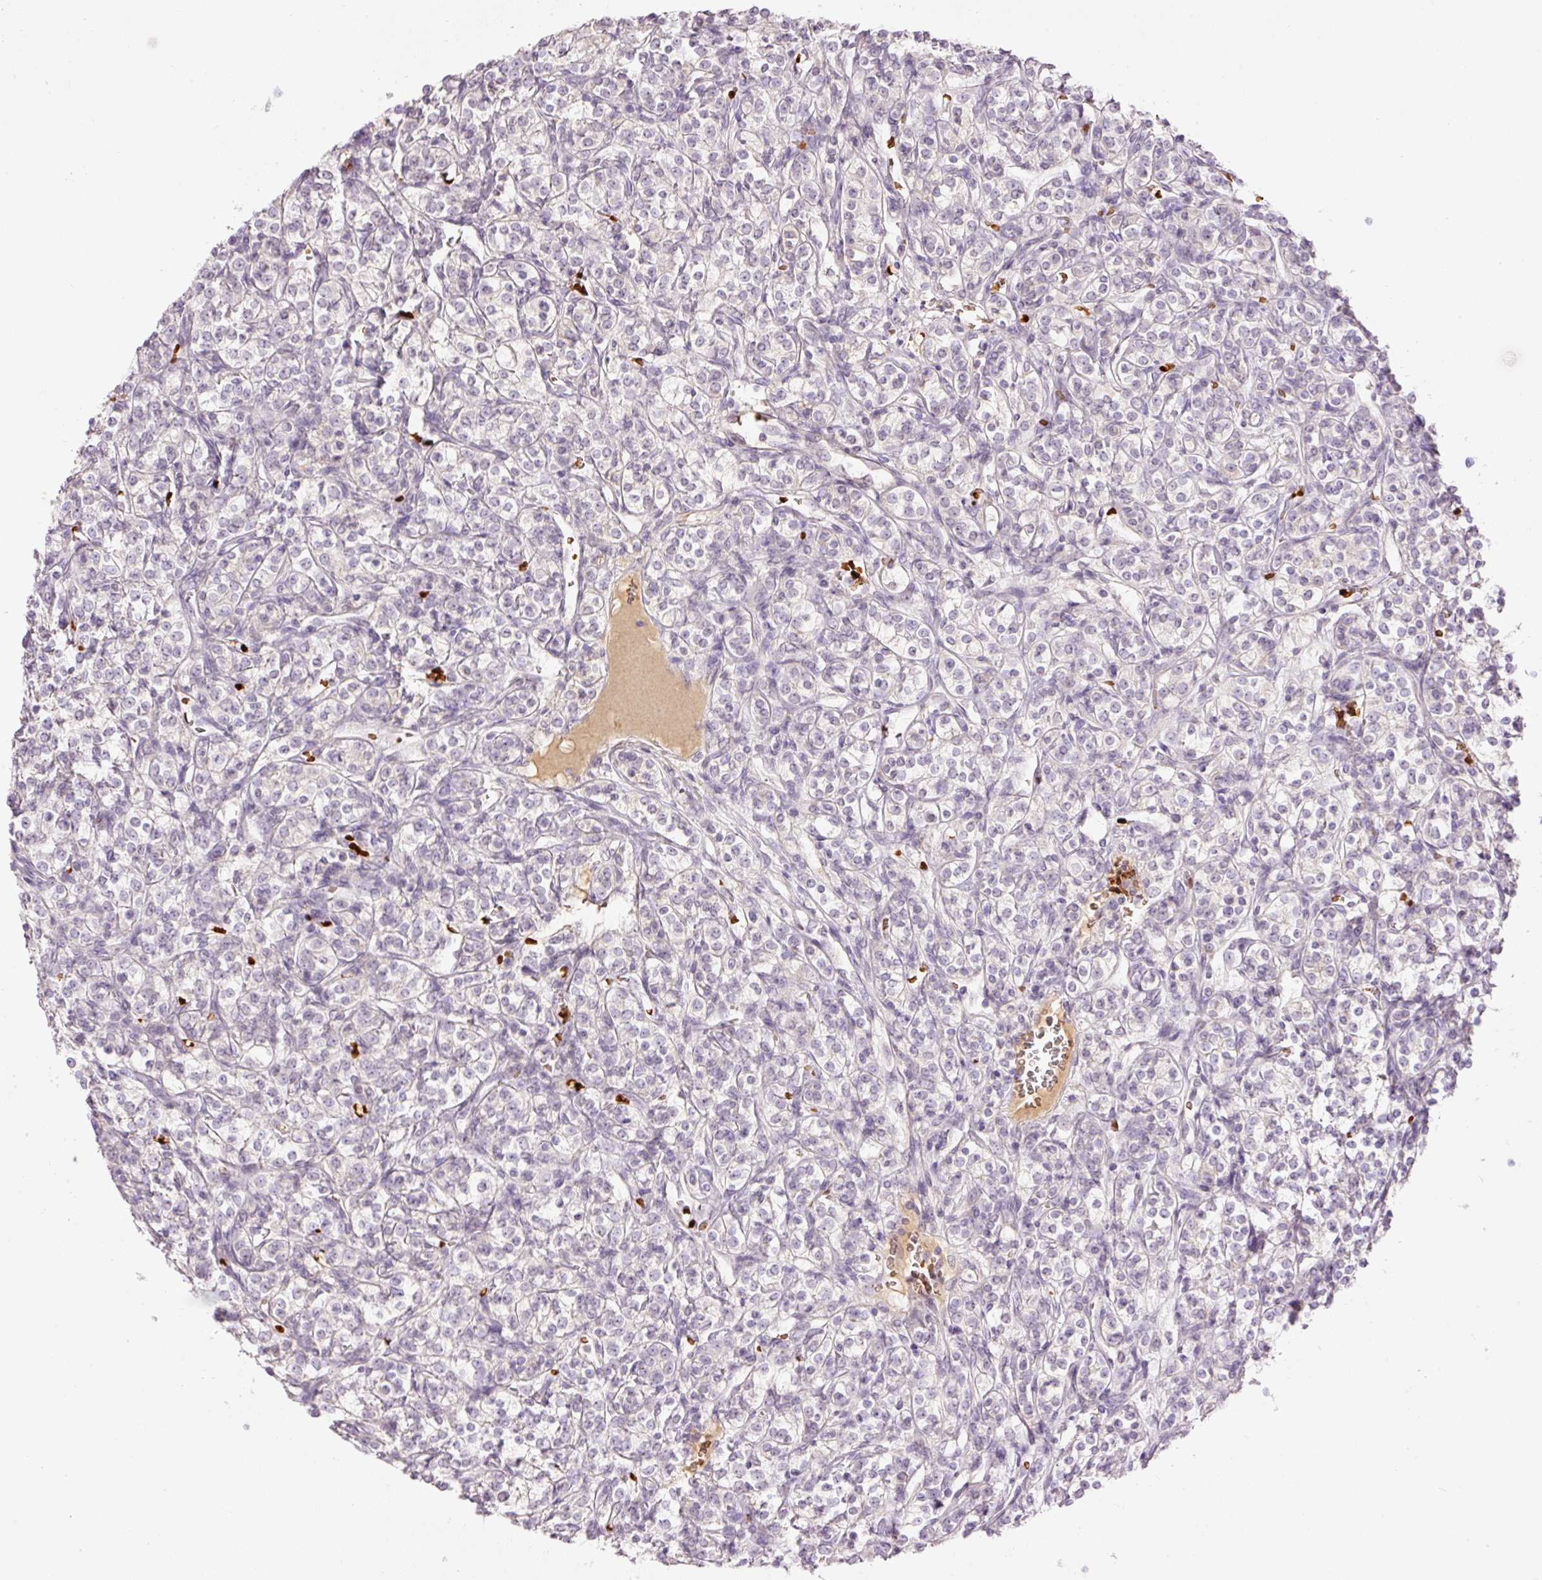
{"staining": {"intensity": "negative", "quantity": "none", "location": "none"}, "tissue": "renal cancer", "cell_type": "Tumor cells", "image_type": "cancer", "snomed": [{"axis": "morphology", "description": "Adenocarcinoma, NOS"}, {"axis": "topography", "description": "Kidney"}], "caption": "Renal cancer stained for a protein using immunohistochemistry (IHC) reveals no positivity tumor cells.", "gene": "LY6G6D", "patient": {"sex": "male", "age": 77}}